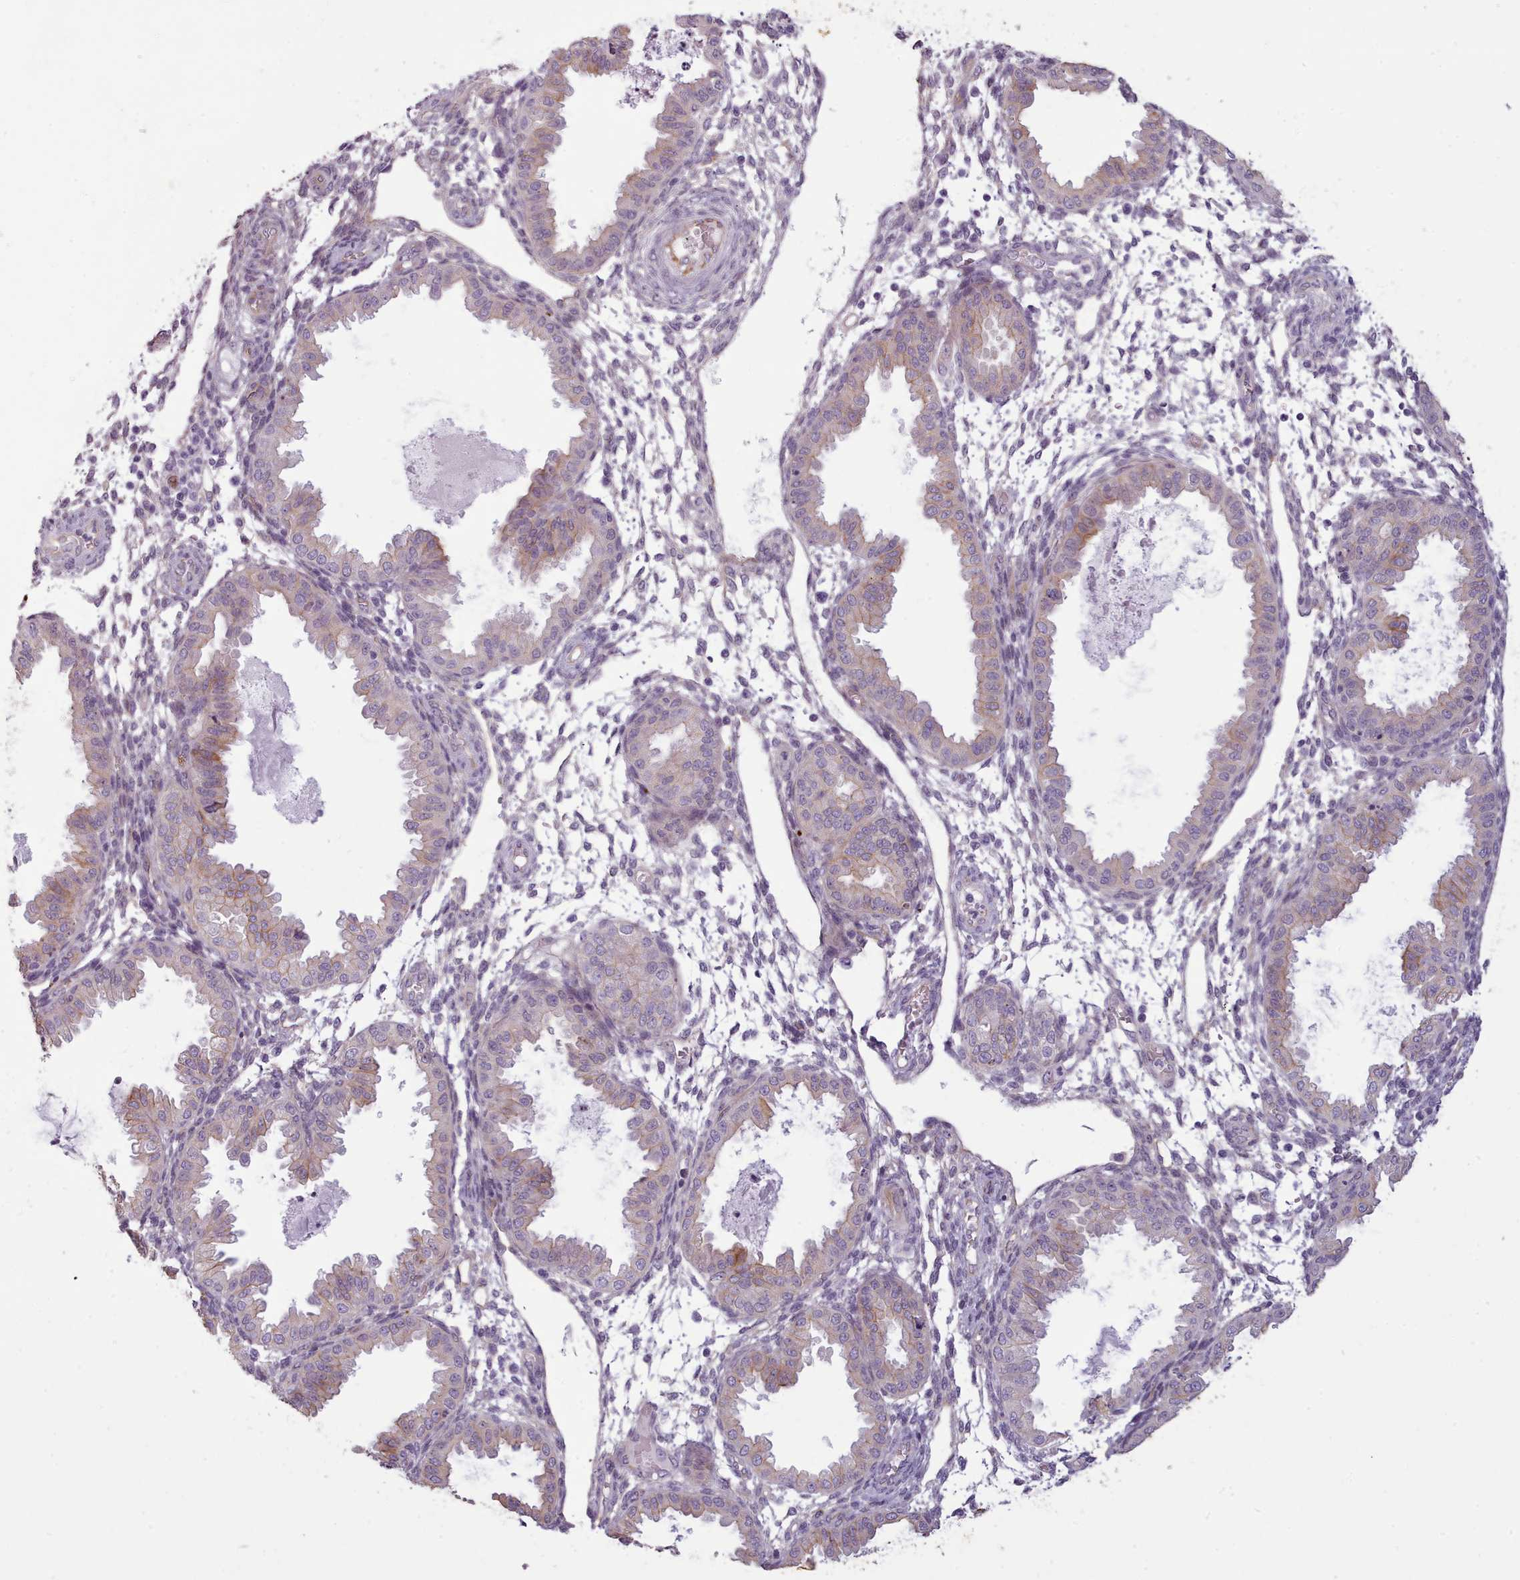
{"staining": {"intensity": "negative", "quantity": "none", "location": "none"}, "tissue": "endometrium", "cell_type": "Cells in endometrial stroma", "image_type": "normal", "snomed": [{"axis": "morphology", "description": "Normal tissue, NOS"}, {"axis": "topography", "description": "Endometrium"}], "caption": "Immunohistochemistry (IHC) of benign endometrium exhibits no positivity in cells in endometrial stroma.", "gene": "PLD4", "patient": {"sex": "female", "age": 33}}